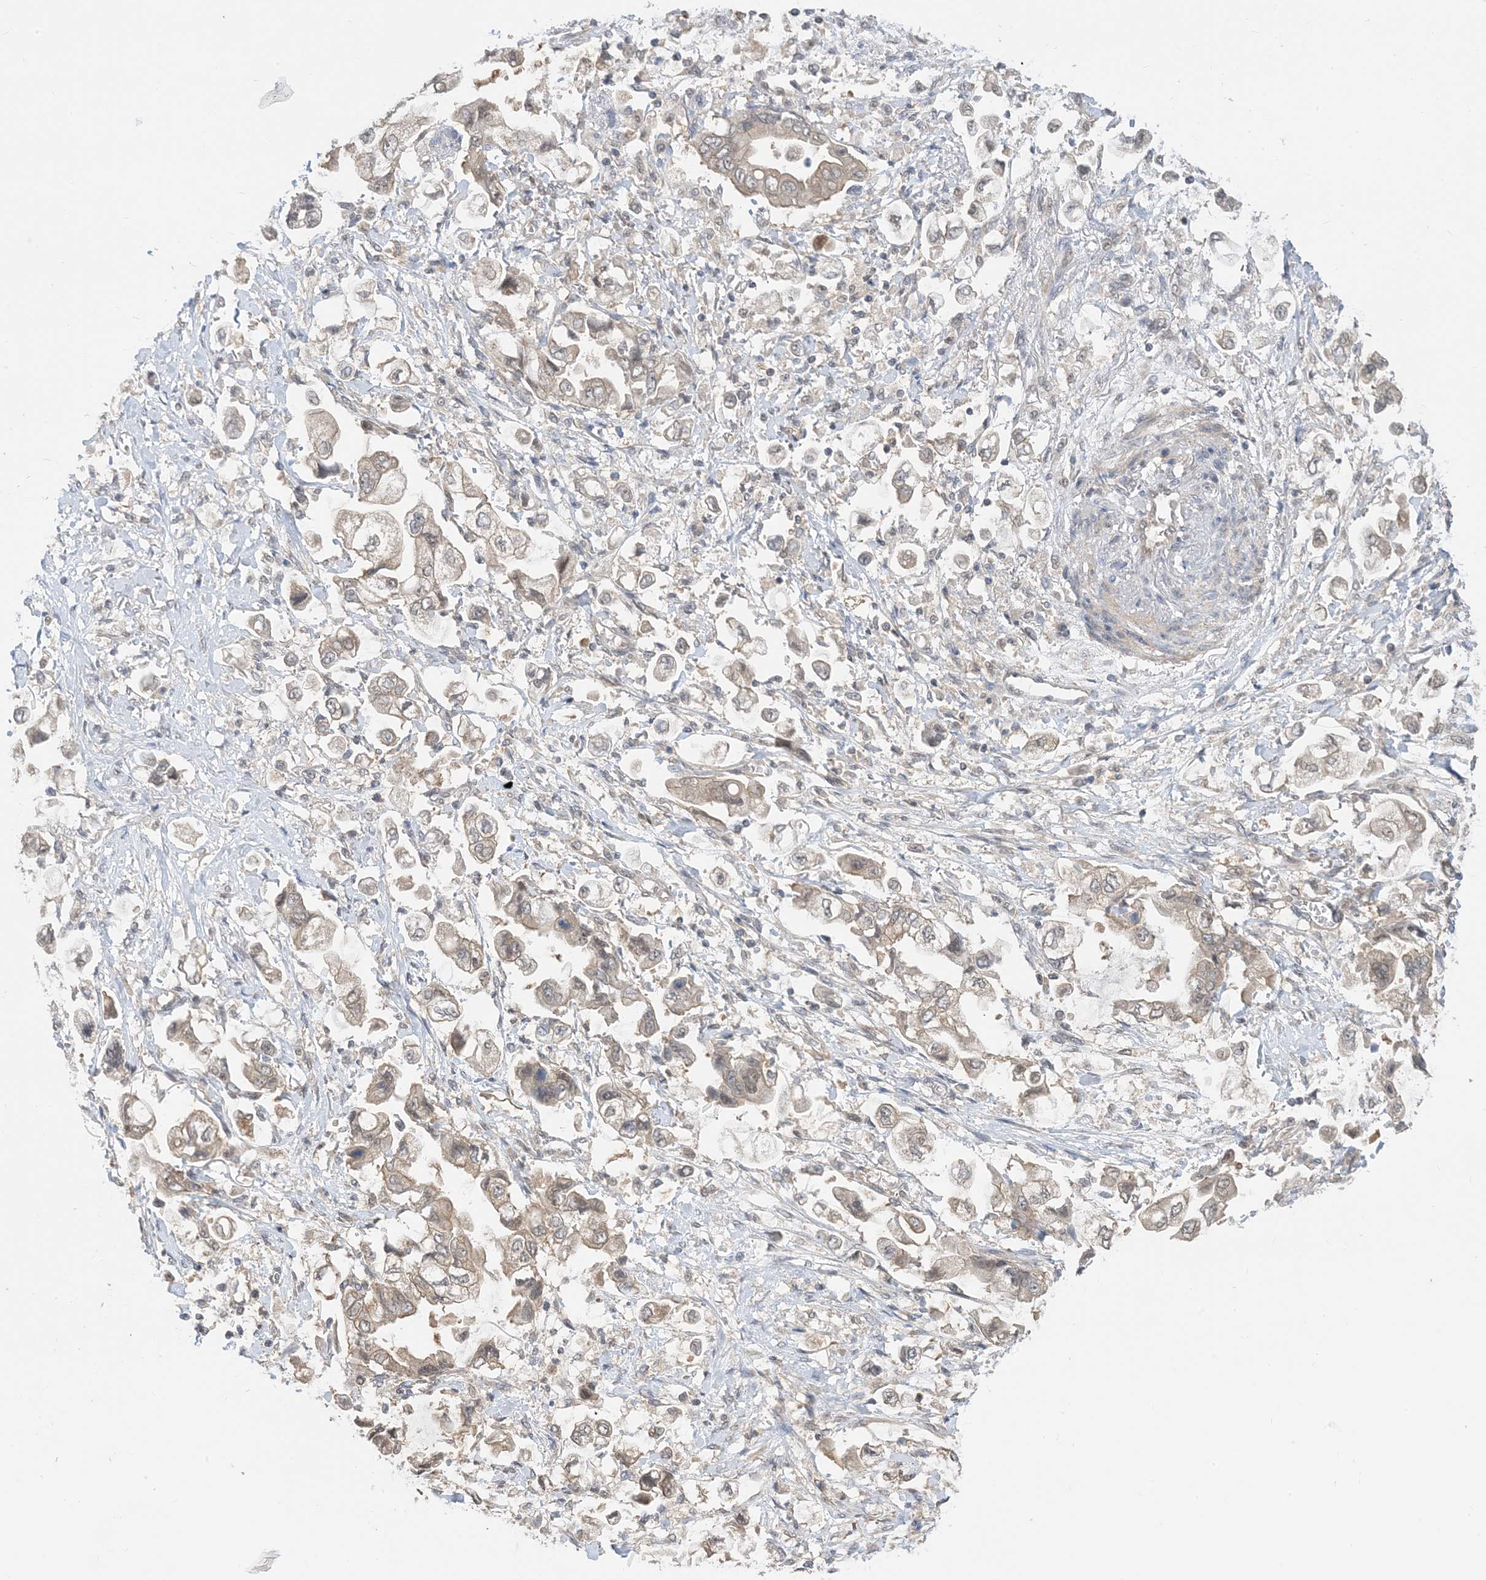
{"staining": {"intensity": "moderate", "quantity": ">75%", "location": "cytoplasmic/membranous"}, "tissue": "stomach cancer", "cell_type": "Tumor cells", "image_type": "cancer", "snomed": [{"axis": "morphology", "description": "Adenocarcinoma, NOS"}, {"axis": "topography", "description": "Stomach"}], "caption": "Protein expression by IHC exhibits moderate cytoplasmic/membranous positivity in approximately >75% of tumor cells in stomach adenocarcinoma. (IHC, brightfield microscopy, high magnification).", "gene": "WDR26", "patient": {"sex": "male", "age": 62}}